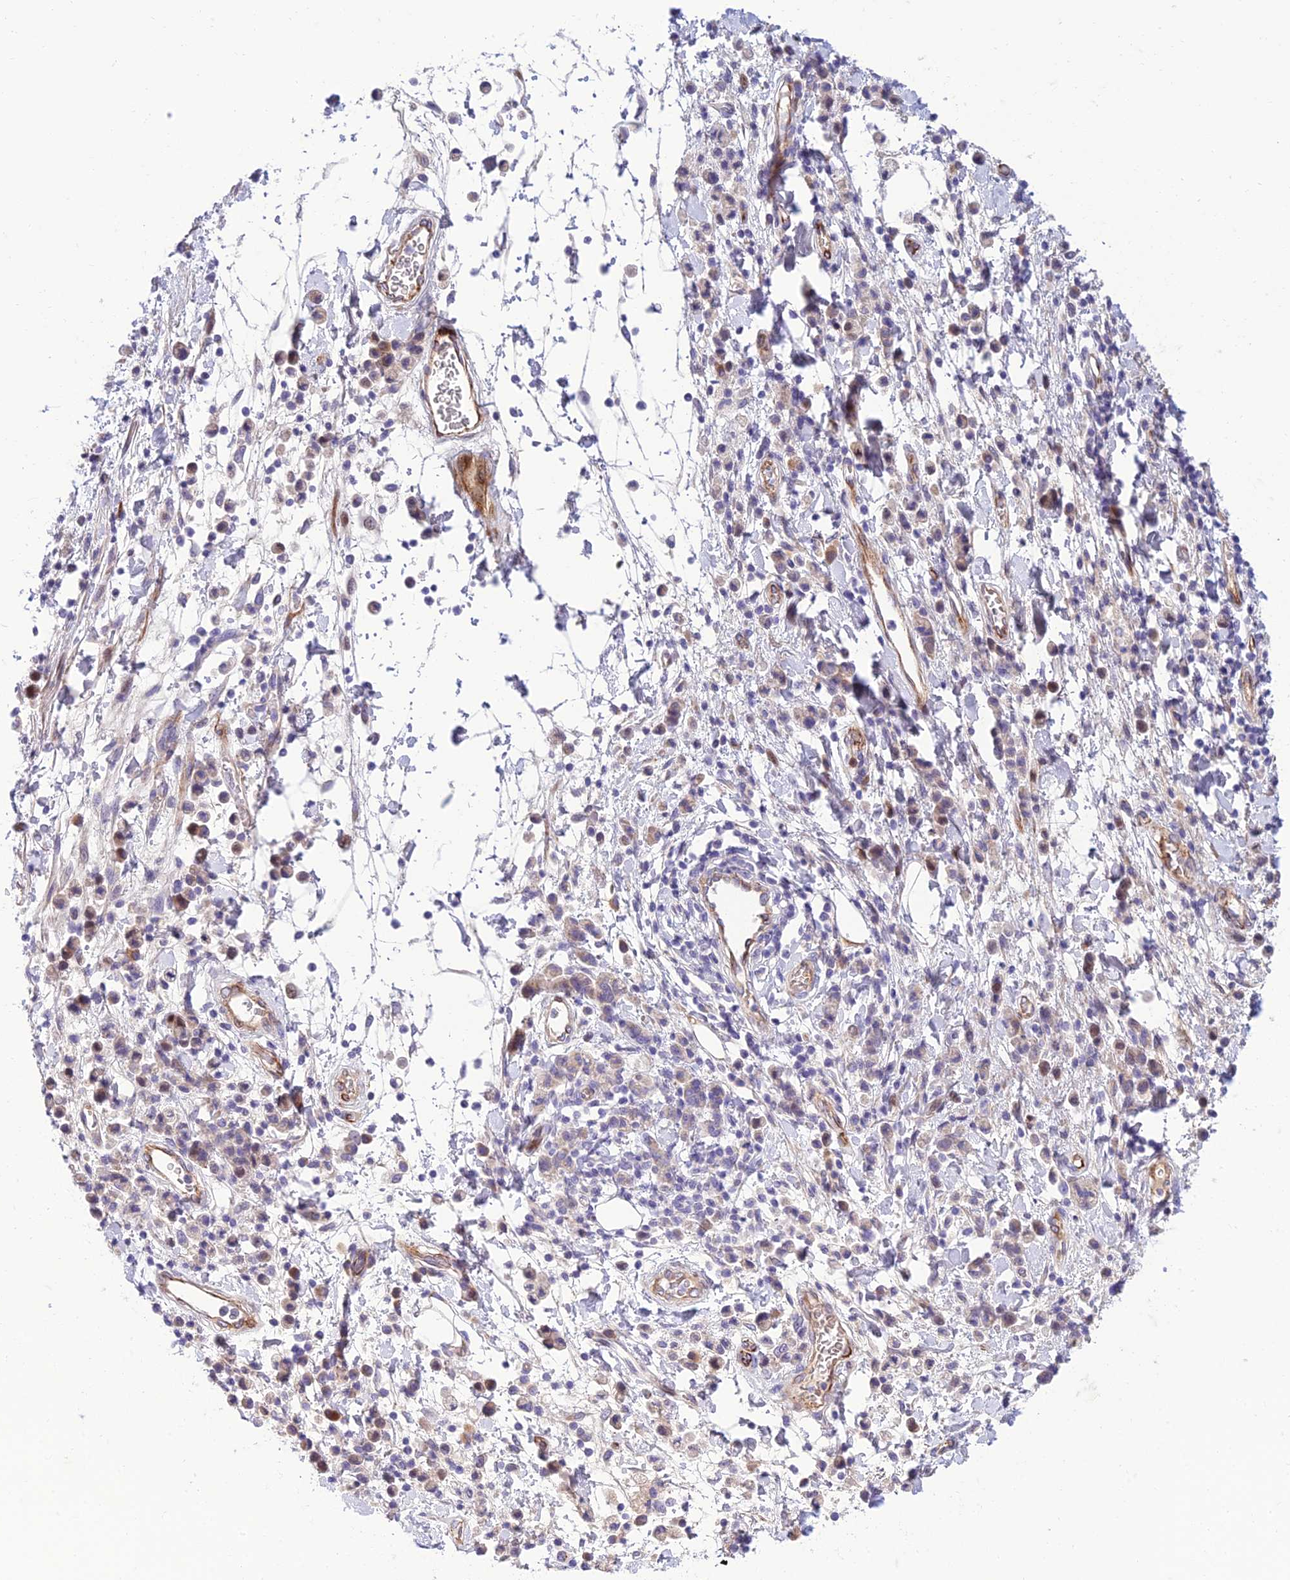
{"staining": {"intensity": "negative", "quantity": "none", "location": "none"}, "tissue": "stomach cancer", "cell_type": "Tumor cells", "image_type": "cancer", "snomed": [{"axis": "morphology", "description": "Adenocarcinoma, NOS"}, {"axis": "topography", "description": "Stomach"}], "caption": "An immunohistochemistry histopathology image of stomach cancer is shown. There is no staining in tumor cells of stomach cancer. (Brightfield microscopy of DAB immunohistochemistry at high magnification).", "gene": "SEL1L3", "patient": {"sex": "male", "age": 77}}